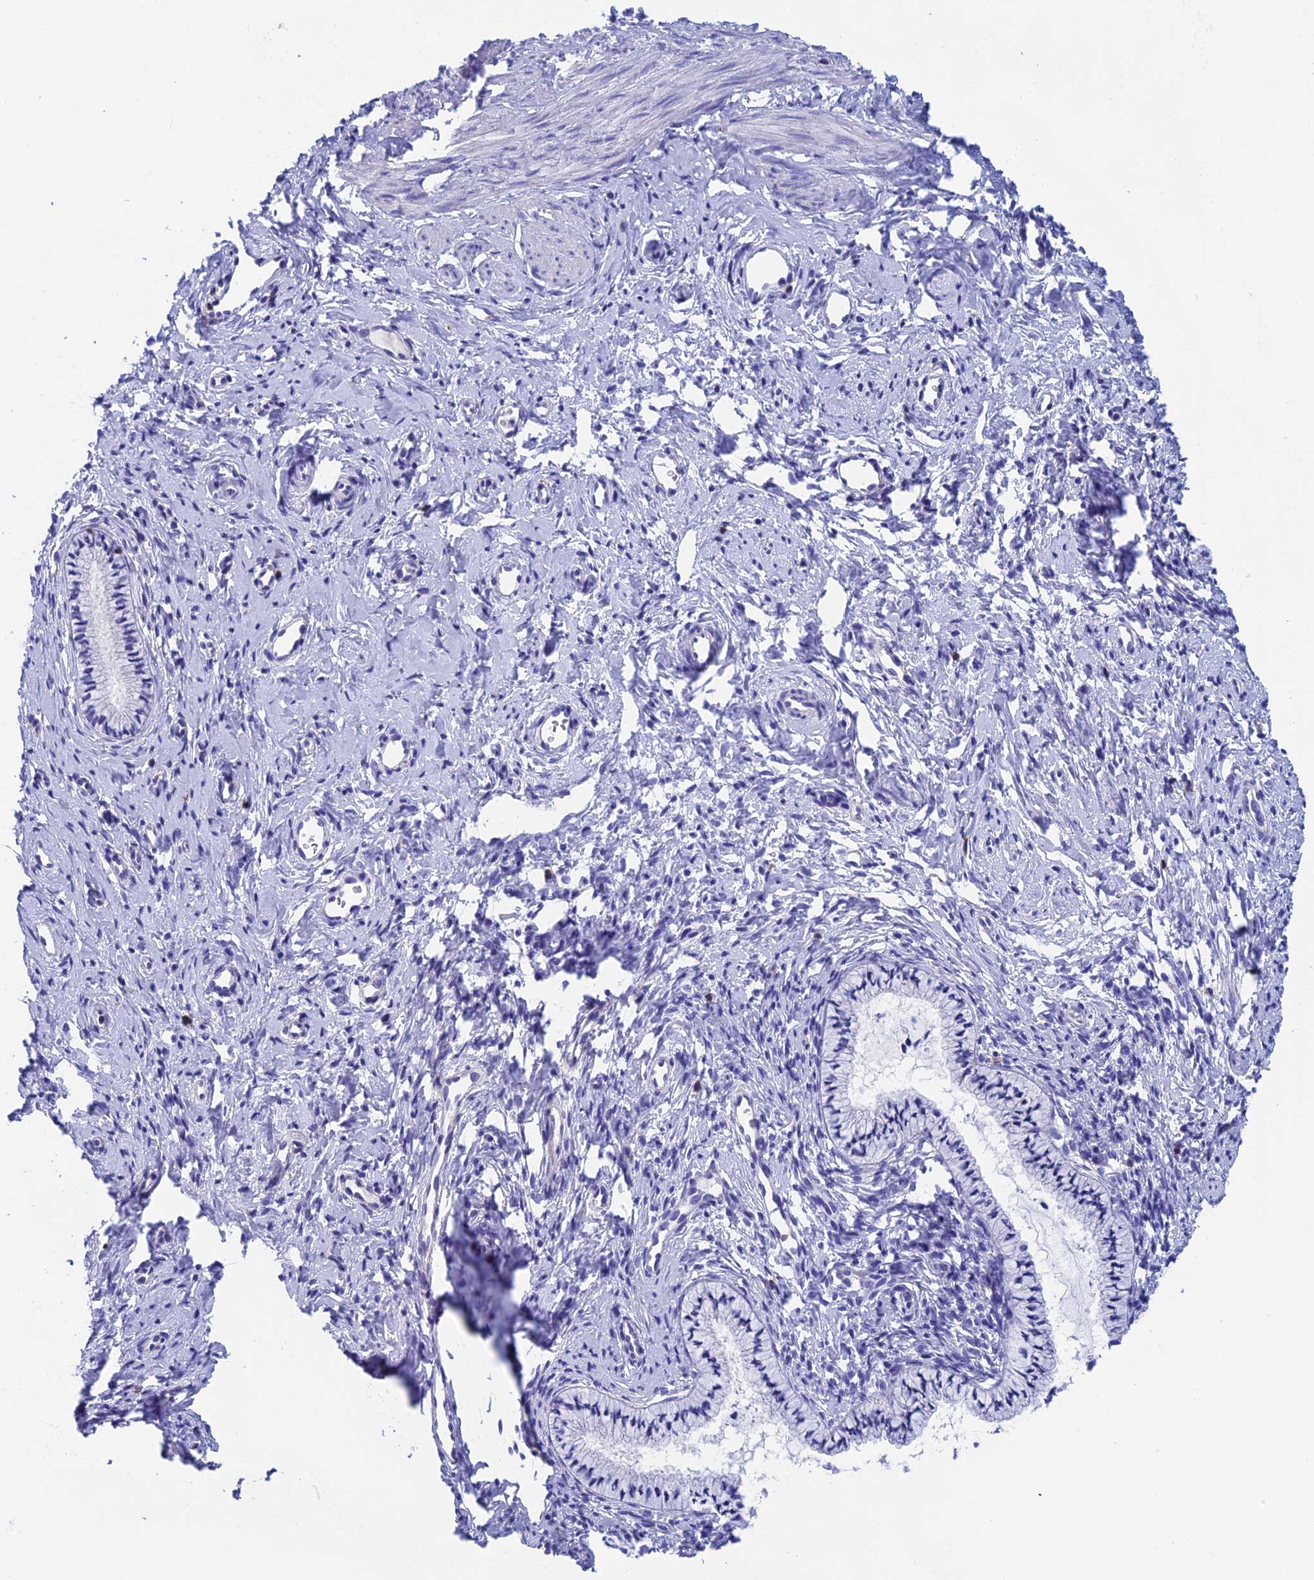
{"staining": {"intensity": "negative", "quantity": "none", "location": "none"}, "tissue": "cervix", "cell_type": "Glandular cells", "image_type": "normal", "snomed": [{"axis": "morphology", "description": "Normal tissue, NOS"}, {"axis": "topography", "description": "Cervix"}], "caption": "Immunohistochemistry histopathology image of unremarkable human cervix stained for a protein (brown), which exhibits no staining in glandular cells.", "gene": "SEPTIN1", "patient": {"sex": "female", "age": 57}}